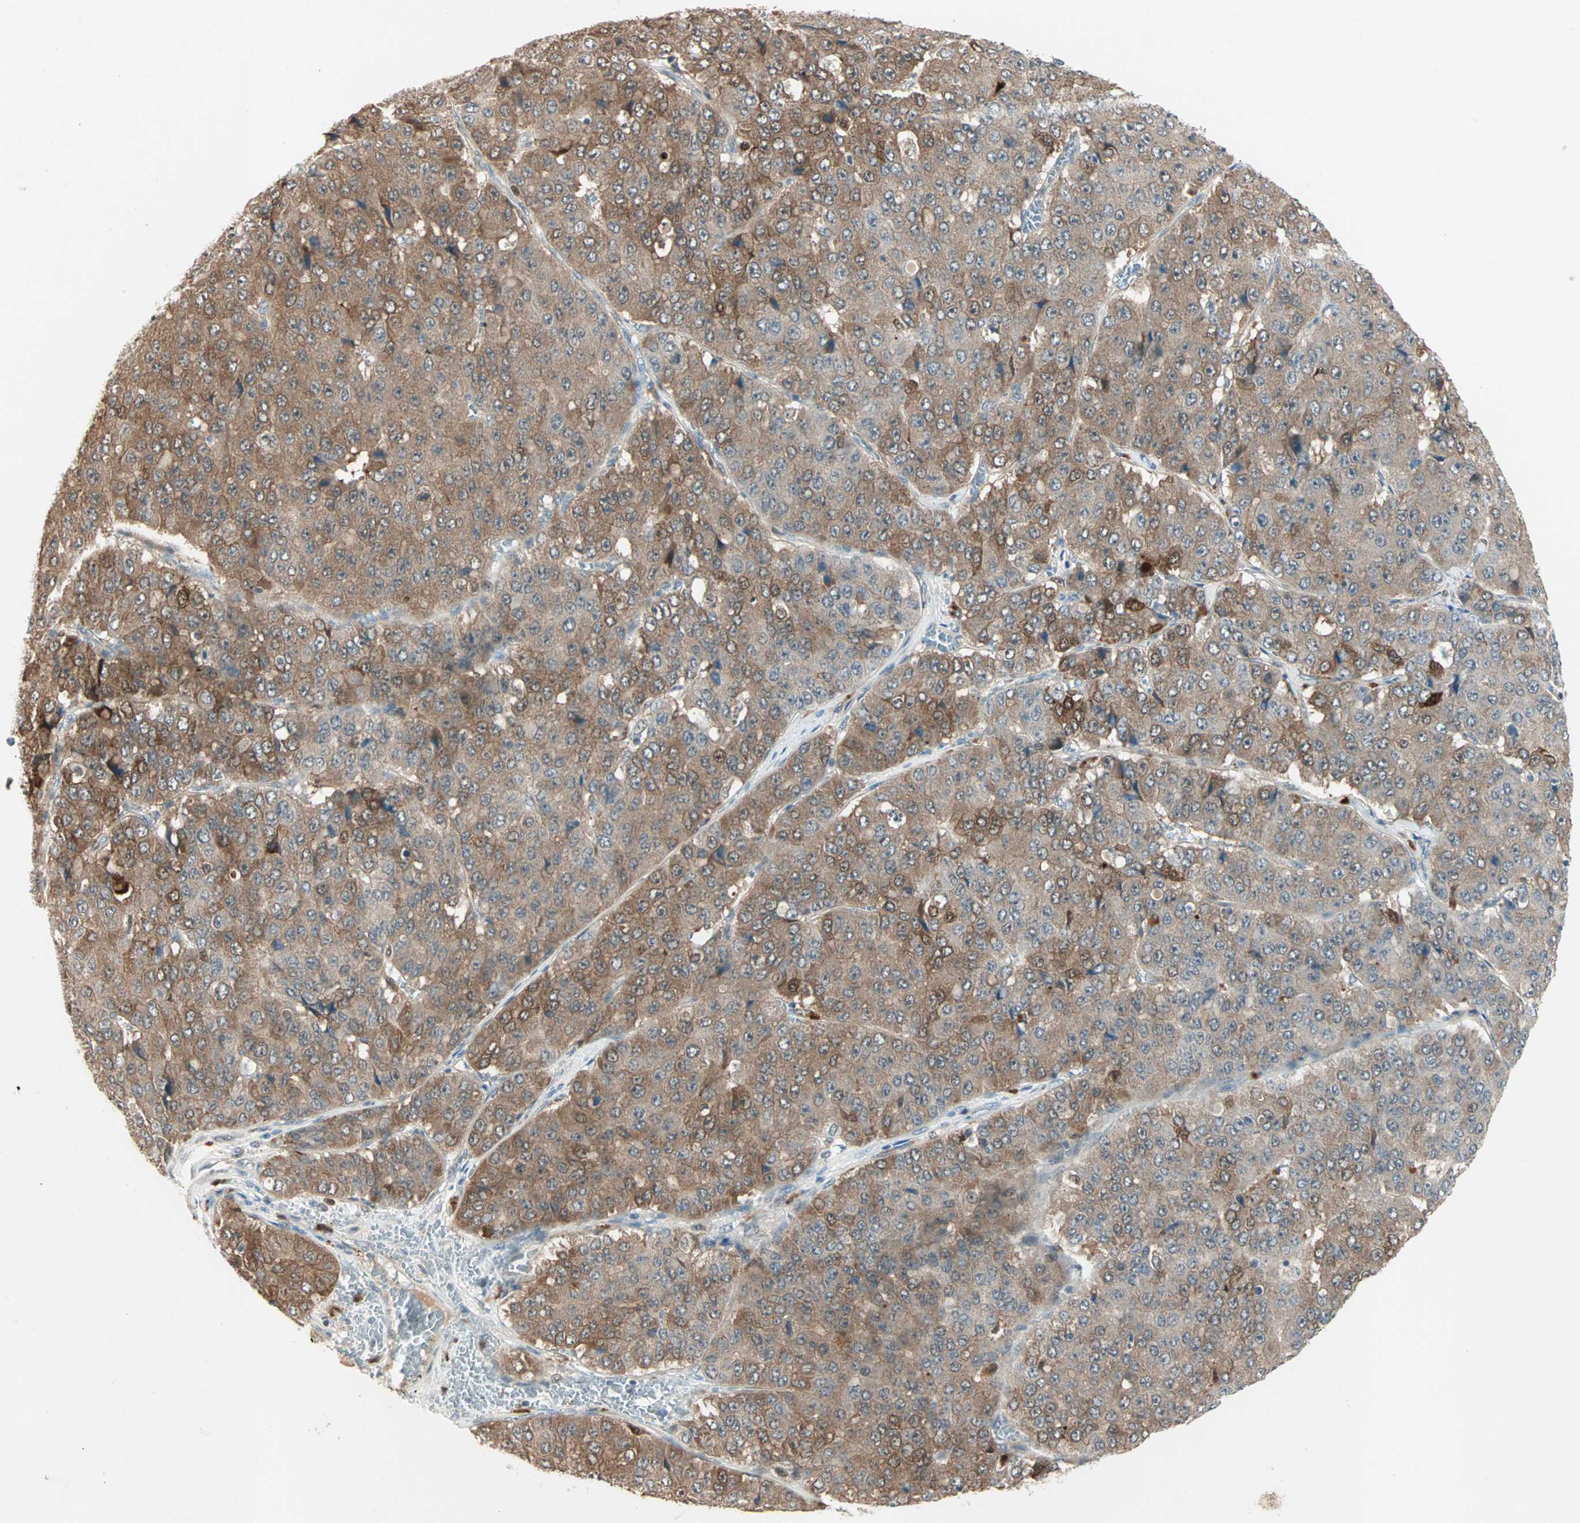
{"staining": {"intensity": "moderate", "quantity": ">75%", "location": "cytoplasmic/membranous"}, "tissue": "pancreatic cancer", "cell_type": "Tumor cells", "image_type": "cancer", "snomed": [{"axis": "morphology", "description": "Adenocarcinoma, NOS"}, {"axis": "topography", "description": "Pancreas"}], "caption": "Human pancreatic cancer stained with a protein marker displays moderate staining in tumor cells.", "gene": "RTL6", "patient": {"sex": "male", "age": 50}}